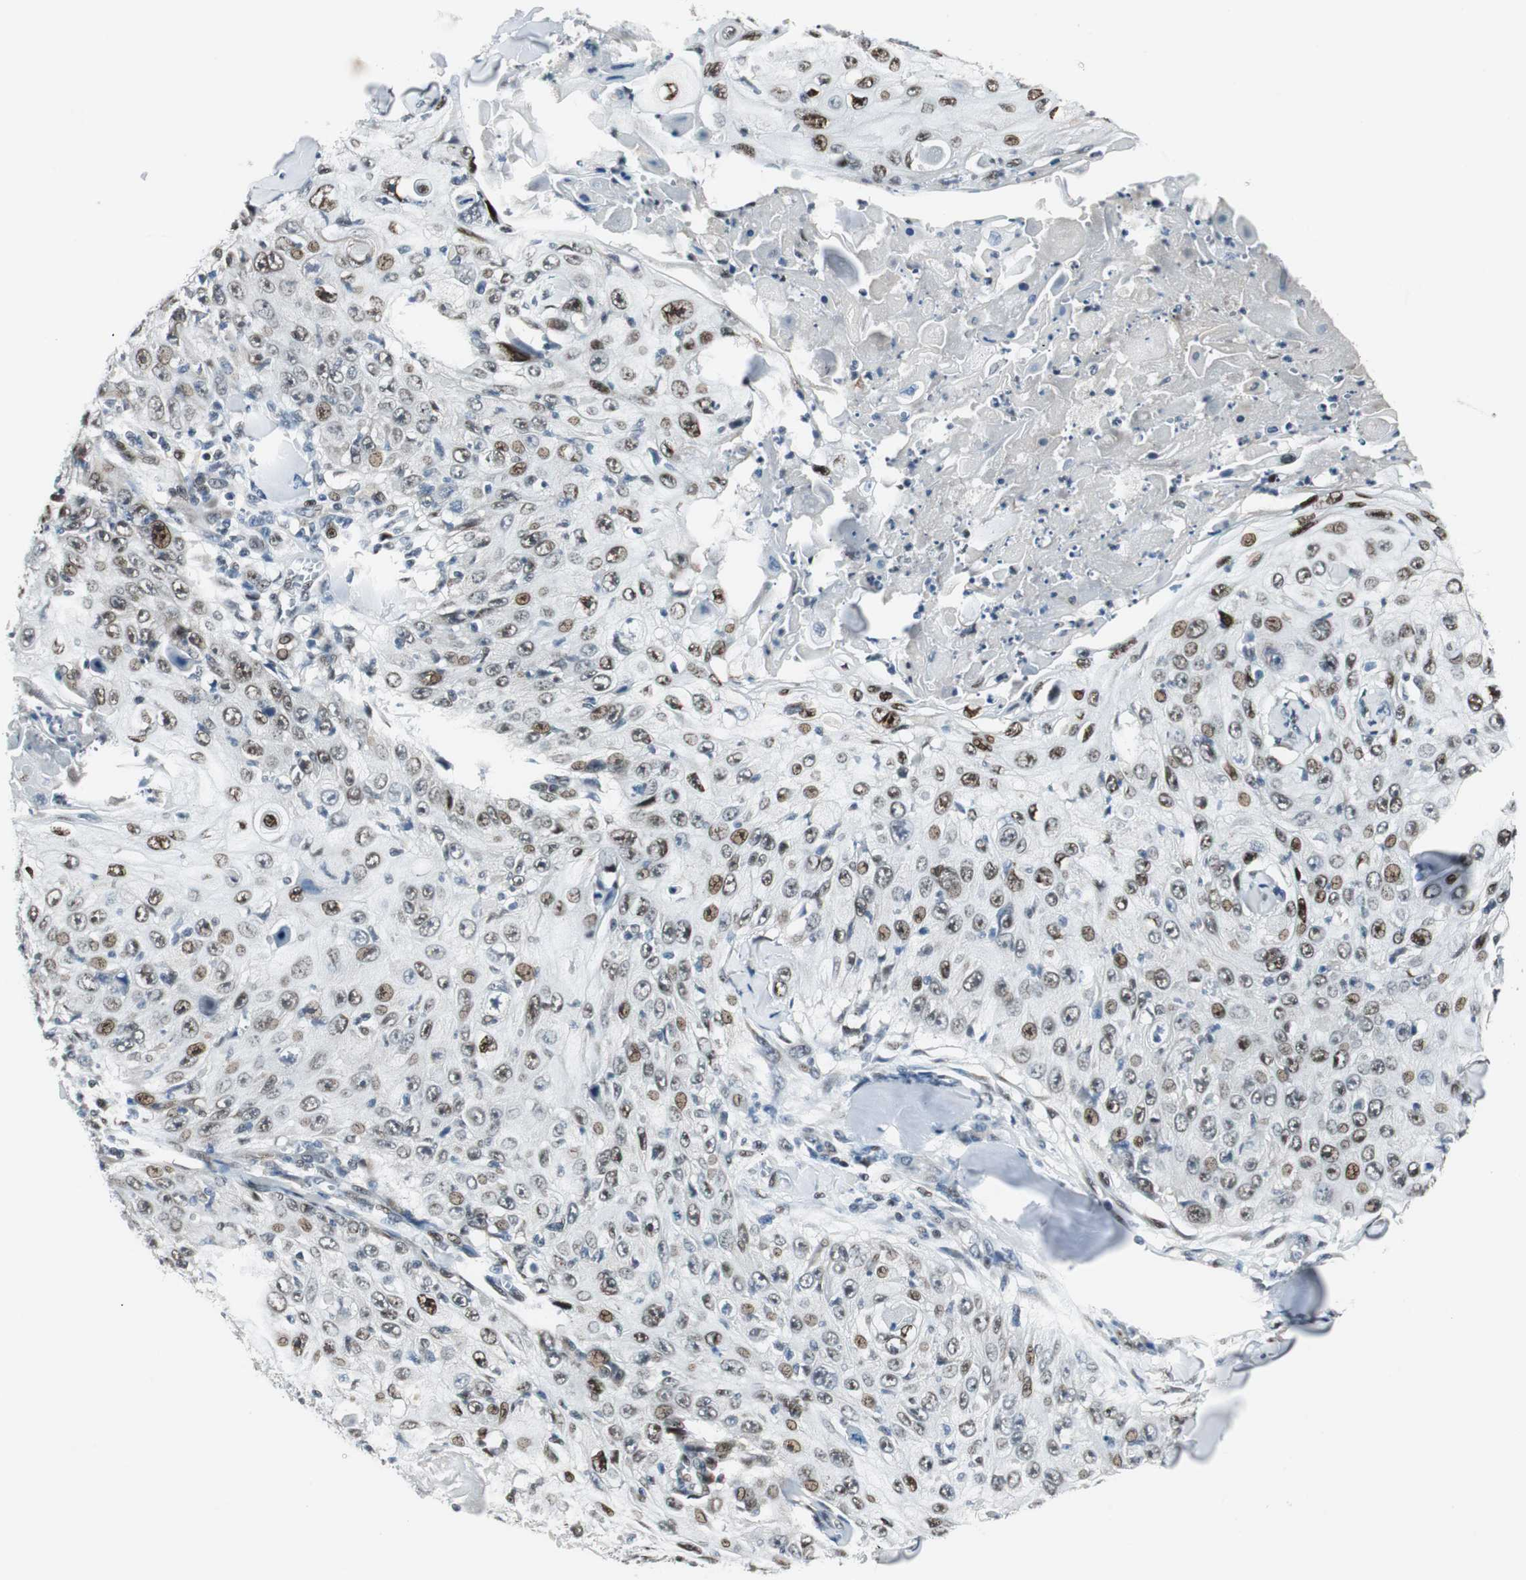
{"staining": {"intensity": "moderate", "quantity": ">75%", "location": "nuclear"}, "tissue": "skin cancer", "cell_type": "Tumor cells", "image_type": "cancer", "snomed": [{"axis": "morphology", "description": "Squamous cell carcinoma, NOS"}, {"axis": "topography", "description": "Skin"}], "caption": "Moderate nuclear positivity for a protein is seen in approximately >75% of tumor cells of squamous cell carcinoma (skin) using immunohistochemistry.", "gene": "AJUBA", "patient": {"sex": "male", "age": 86}}